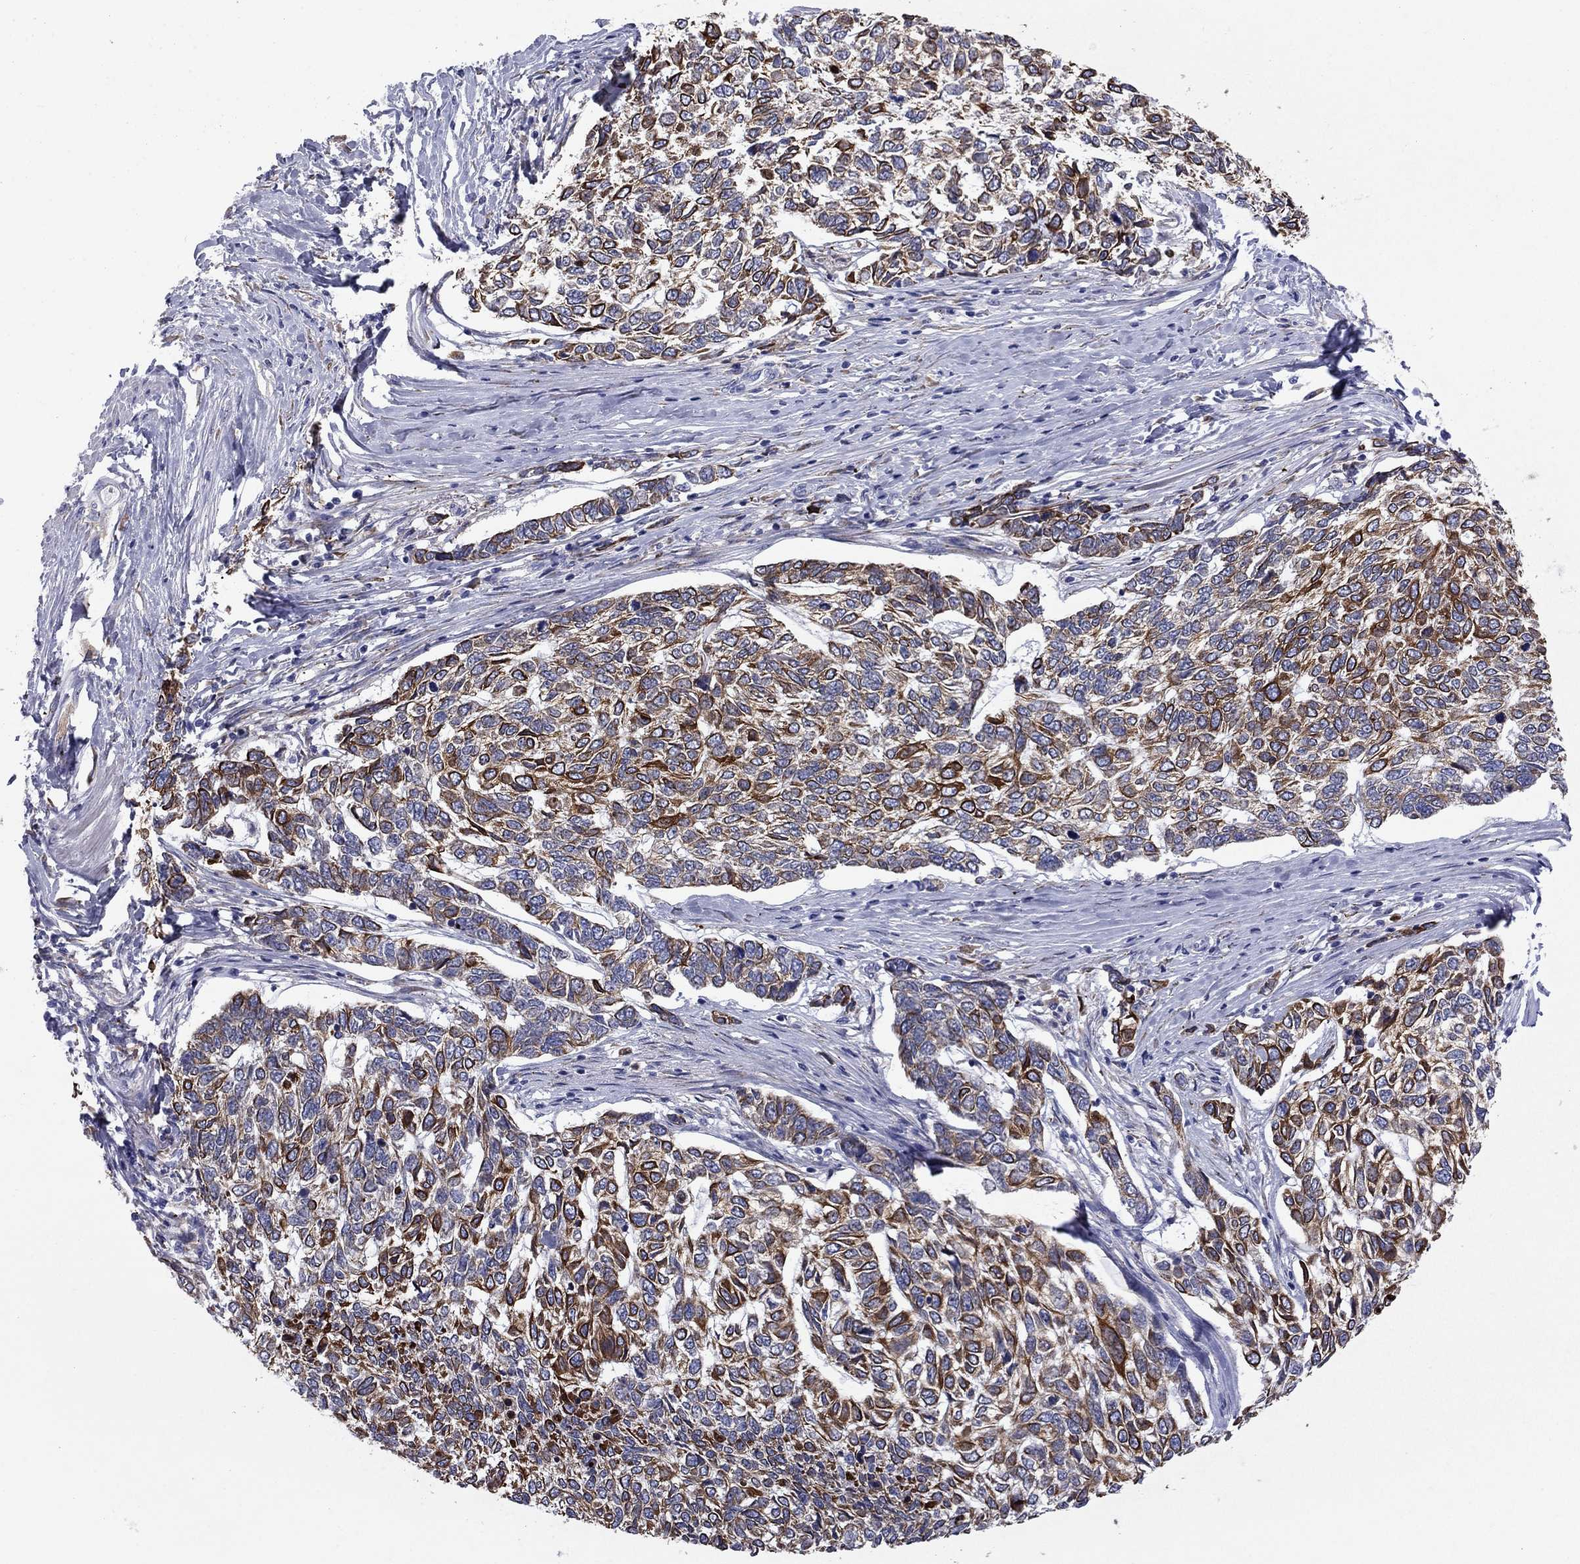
{"staining": {"intensity": "strong", "quantity": "25%-75%", "location": "cytoplasmic/membranous,nuclear"}, "tissue": "skin cancer", "cell_type": "Tumor cells", "image_type": "cancer", "snomed": [{"axis": "morphology", "description": "Basal cell carcinoma"}, {"axis": "topography", "description": "Skin"}], "caption": "Tumor cells exhibit high levels of strong cytoplasmic/membranous and nuclear staining in approximately 25%-75% of cells in human basal cell carcinoma (skin).", "gene": "TMPRSS11A", "patient": {"sex": "female", "age": 65}}